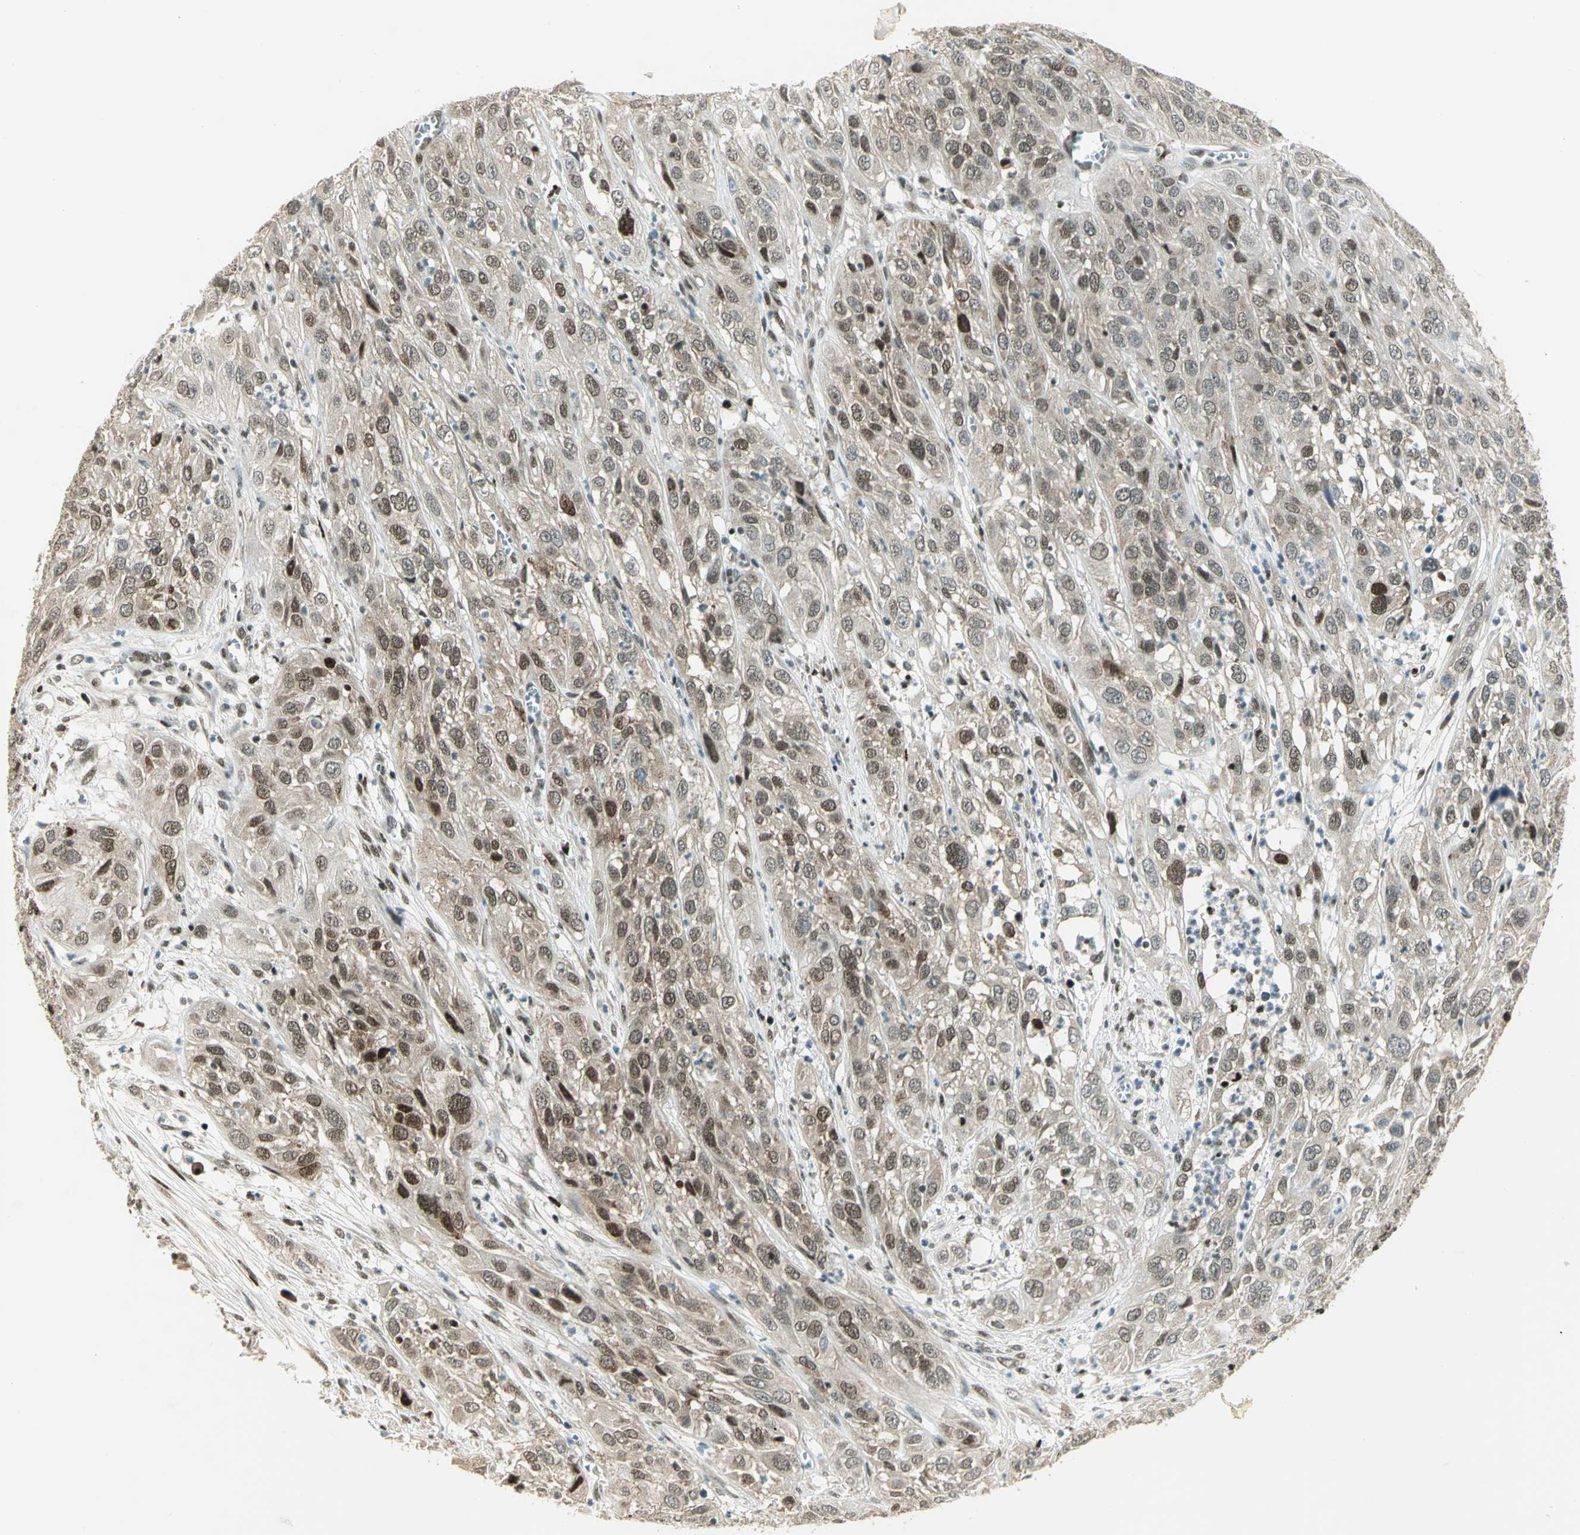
{"staining": {"intensity": "strong", "quantity": ">75%", "location": "nuclear"}, "tissue": "cervical cancer", "cell_type": "Tumor cells", "image_type": "cancer", "snomed": [{"axis": "morphology", "description": "Squamous cell carcinoma, NOS"}, {"axis": "topography", "description": "Cervix"}], "caption": "A brown stain labels strong nuclear expression of a protein in human cervical squamous cell carcinoma tumor cells.", "gene": "AK6", "patient": {"sex": "female", "age": 32}}